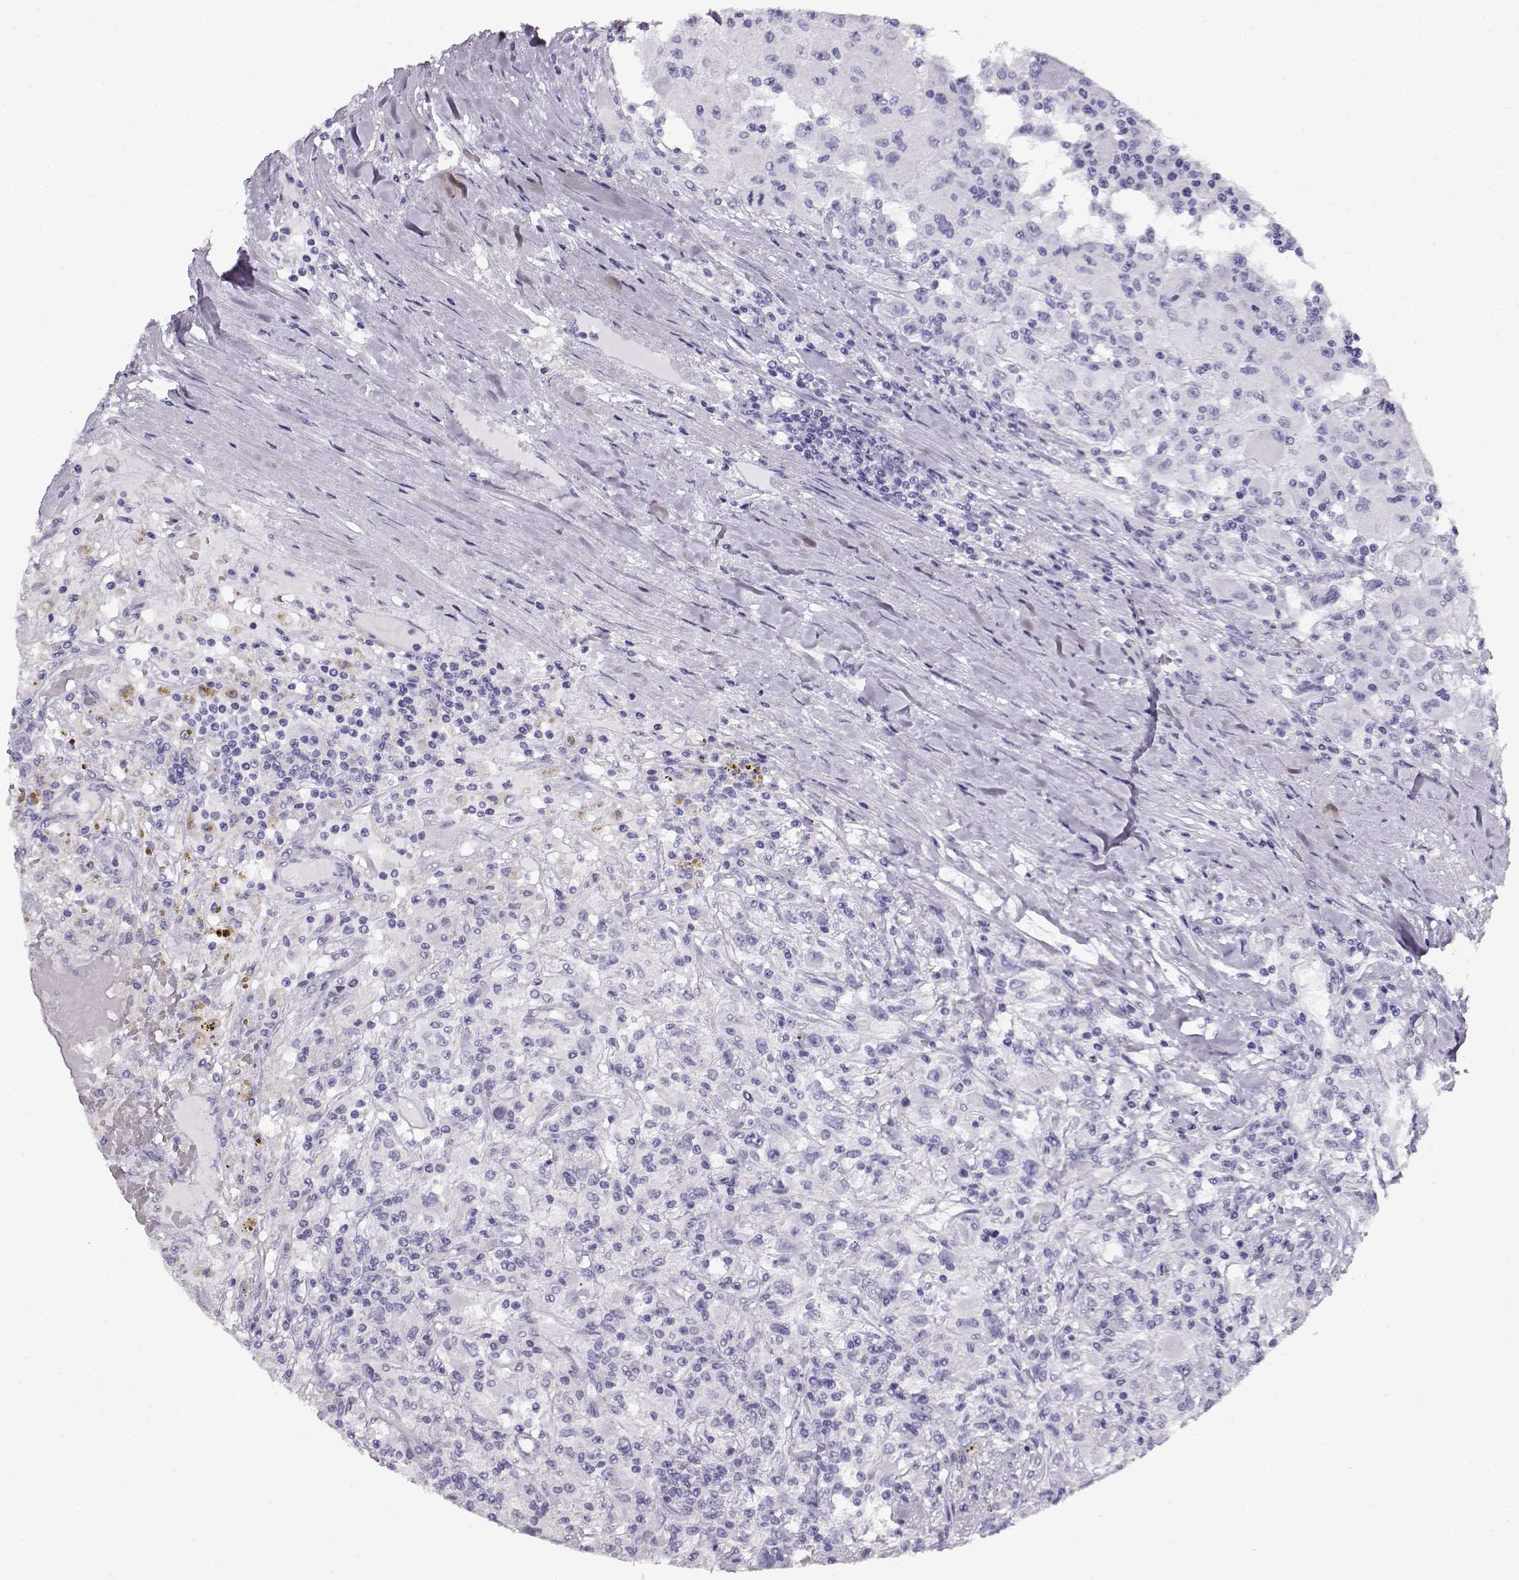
{"staining": {"intensity": "negative", "quantity": "none", "location": "none"}, "tissue": "renal cancer", "cell_type": "Tumor cells", "image_type": "cancer", "snomed": [{"axis": "morphology", "description": "Adenocarcinoma, NOS"}, {"axis": "topography", "description": "Kidney"}], "caption": "Immunohistochemical staining of adenocarcinoma (renal) demonstrates no significant staining in tumor cells.", "gene": "ACTN2", "patient": {"sex": "female", "age": 67}}